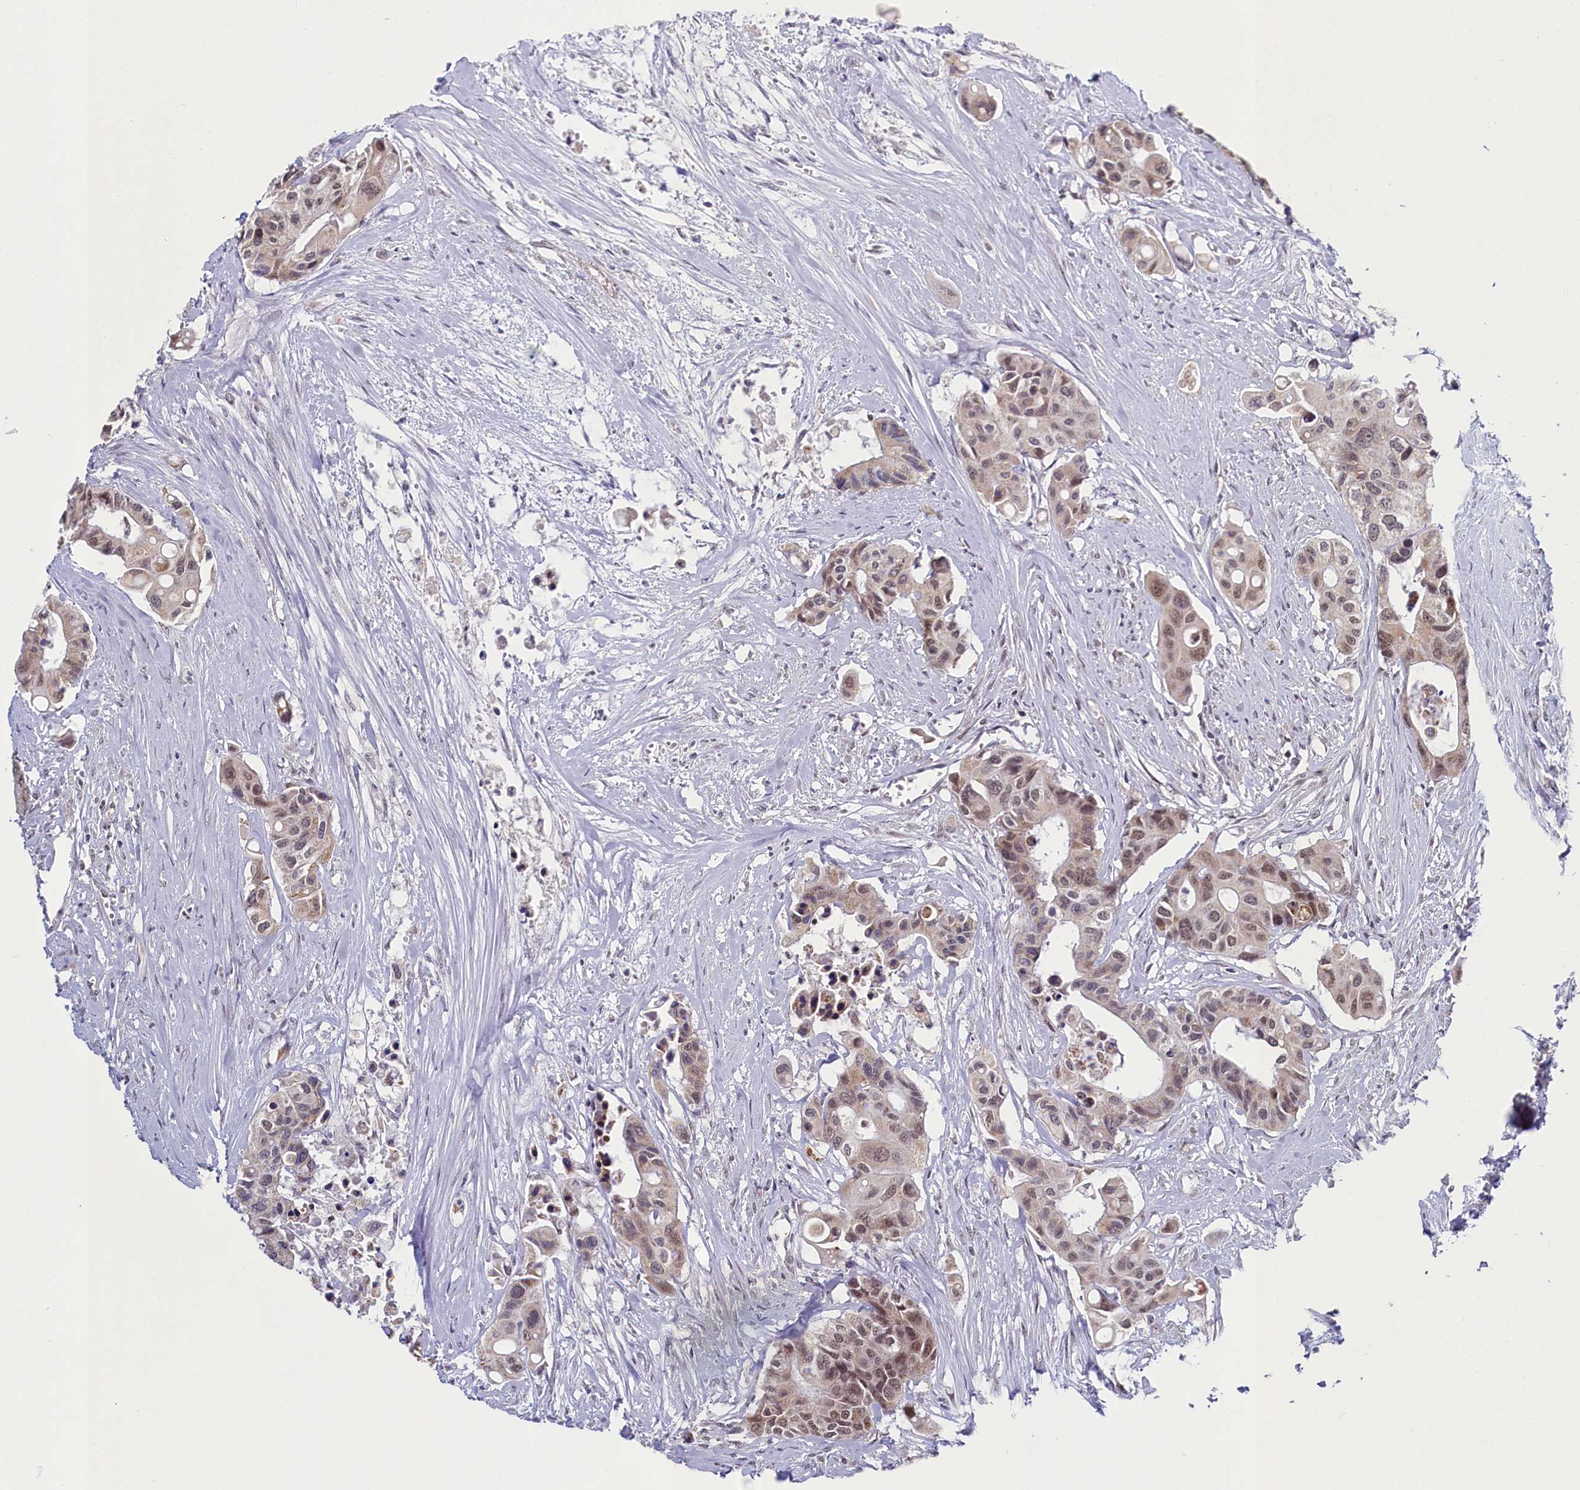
{"staining": {"intensity": "moderate", "quantity": "<25%", "location": "cytoplasmic/membranous,nuclear"}, "tissue": "colorectal cancer", "cell_type": "Tumor cells", "image_type": "cancer", "snomed": [{"axis": "morphology", "description": "Adenocarcinoma, NOS"}, {"axis": "topography", "description": "Colon"}], "caption": "Human colorectal cancer stained for a protein (brown) displays moderate cytoplasmic/membranous and nuclear positive staining in about <25% of tumor cells.", "gene": "PPHLN1", "patient": {"sex": "male", "age": 77}}